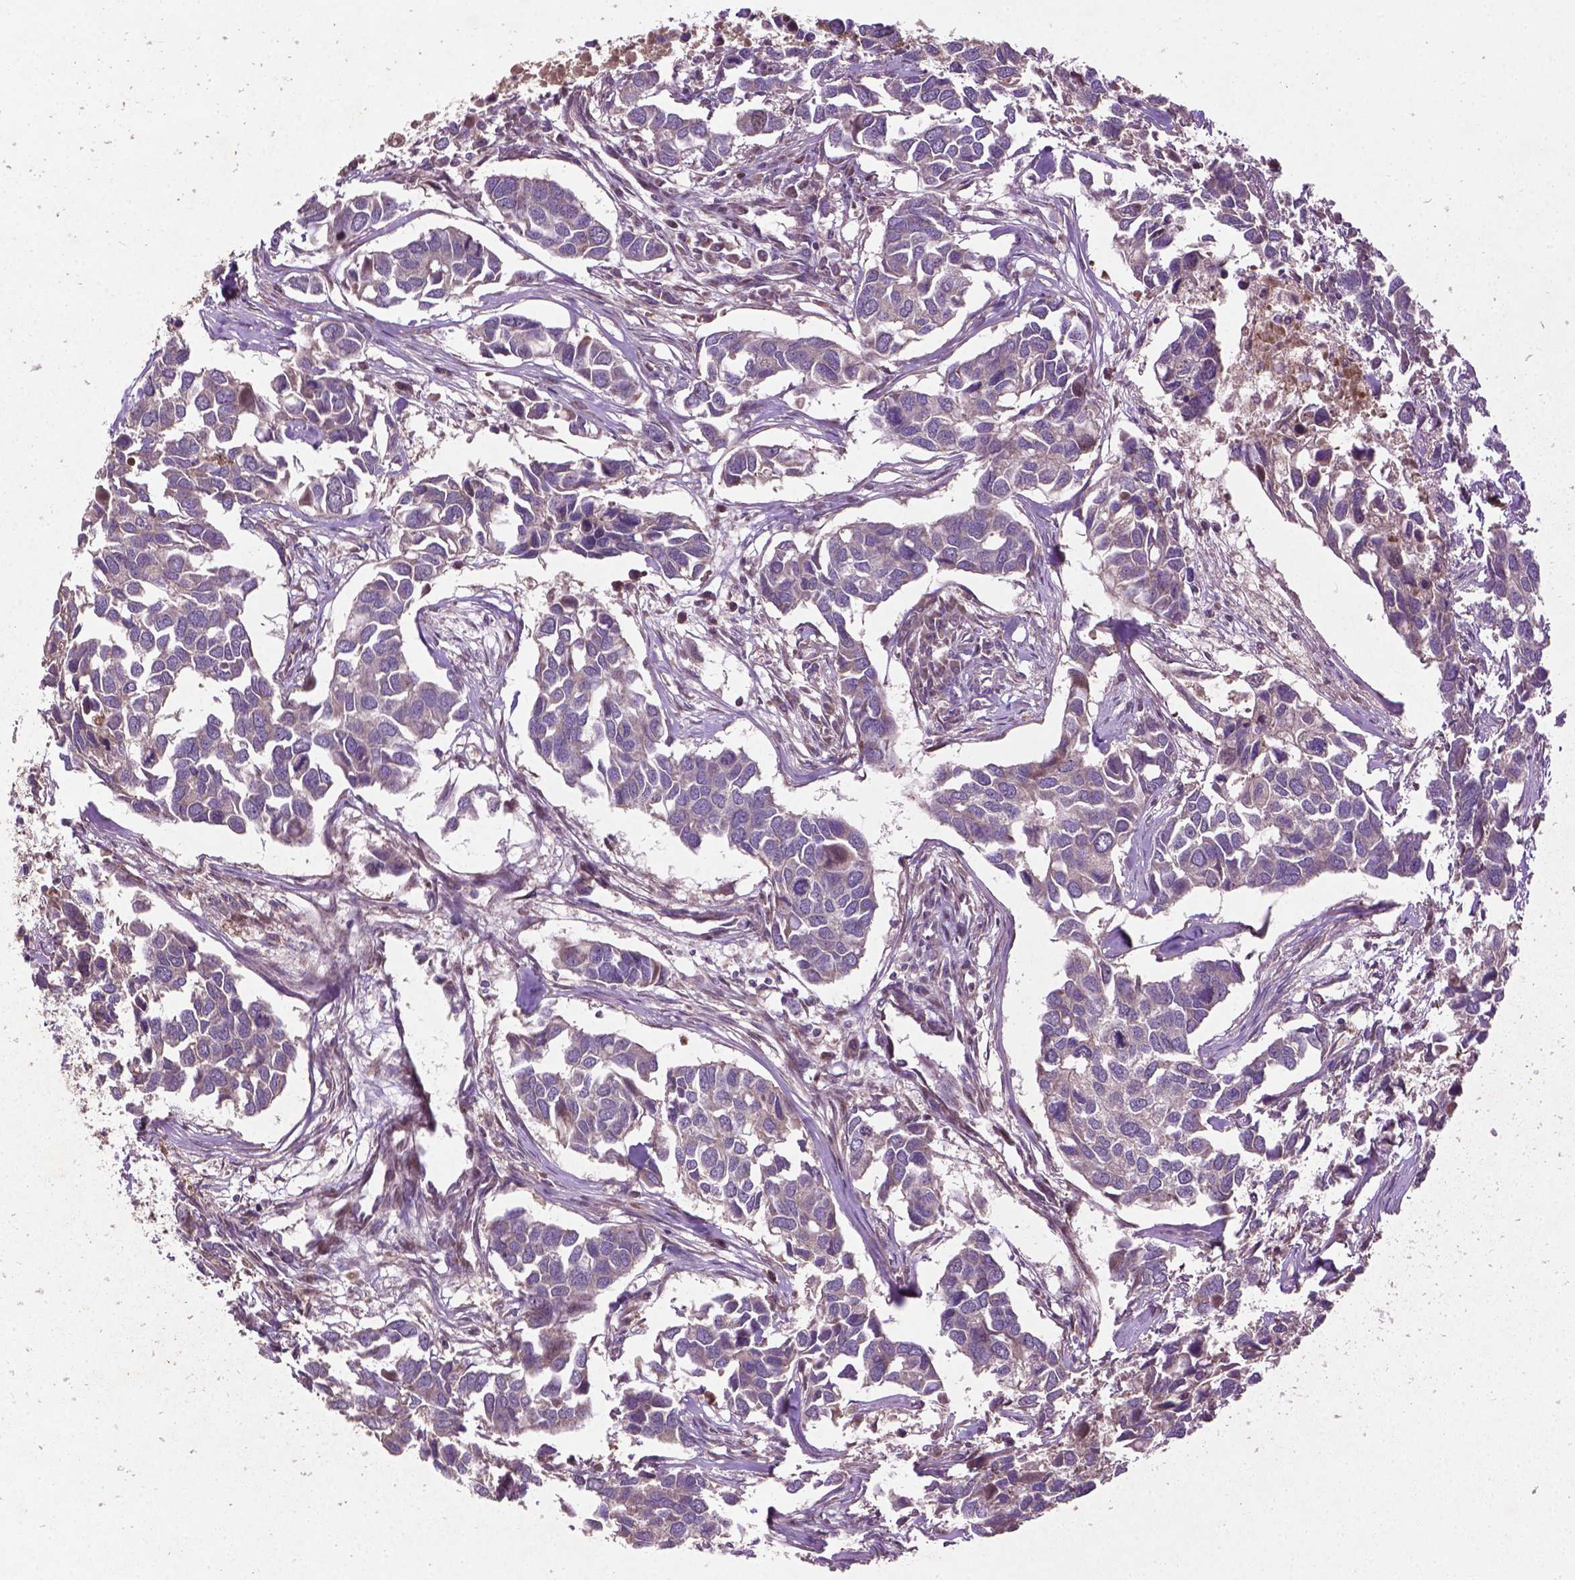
{"staining": {"intensity": "negative", "quantity": "none", "location": "none"}, "tissue": "breast cancer", "cell_type": "Tumor cells", "image_type": "cancer", "snomed": [{"axis": "morphology", "description": "Duct carcinoma"}, {"axis": "topography", "description": "Breast"}], "caption": "This histopathology image is of intraductal carcinoma (breast) stained with immunohistochemistry (IHC) to label a protein in brown with the nuclei are counter-stained blue. There is no positivity in tumor cells.", "gene": "B3GALNT2", "patient": {"sex": "female", "age": 83}}